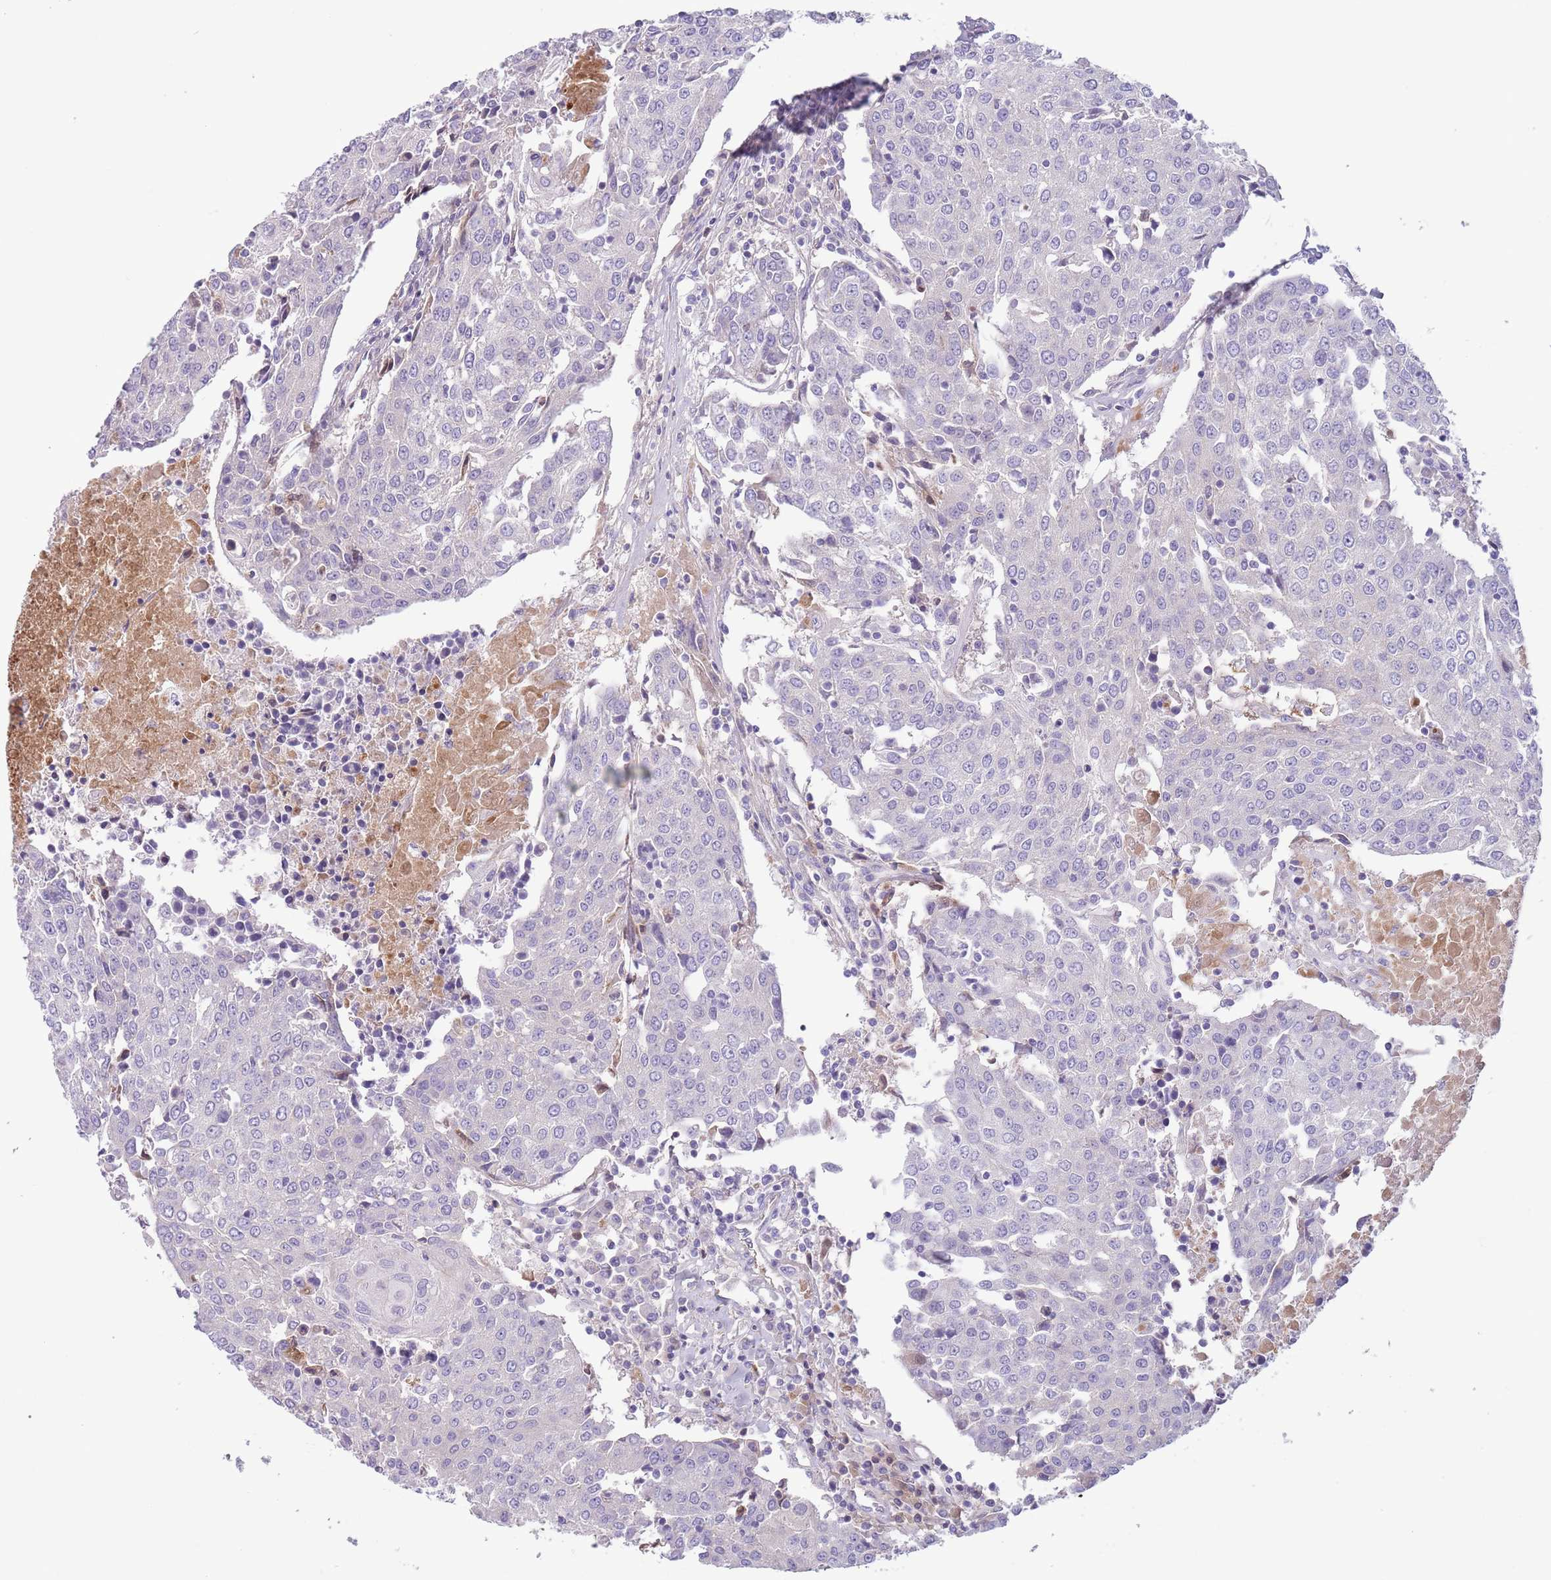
{"staining": {"intensity": "negative", "quantity": "none", "location": "none"}, "tissue": "urothelial cancer", "cell_type": "Tumor cells", "image_type": "cancer", "snomed": [{"axis": "morphology", "description": "Urothelial carcinoma, High grade"}, {"axis": "topography", "description": "Urinary bladder"}], "caption": "There is no significant positivity in tumor cells of high-grade urothelial carcinoma.", "gene": "CFH", "patient": {"sex": "female", "age": 85}}